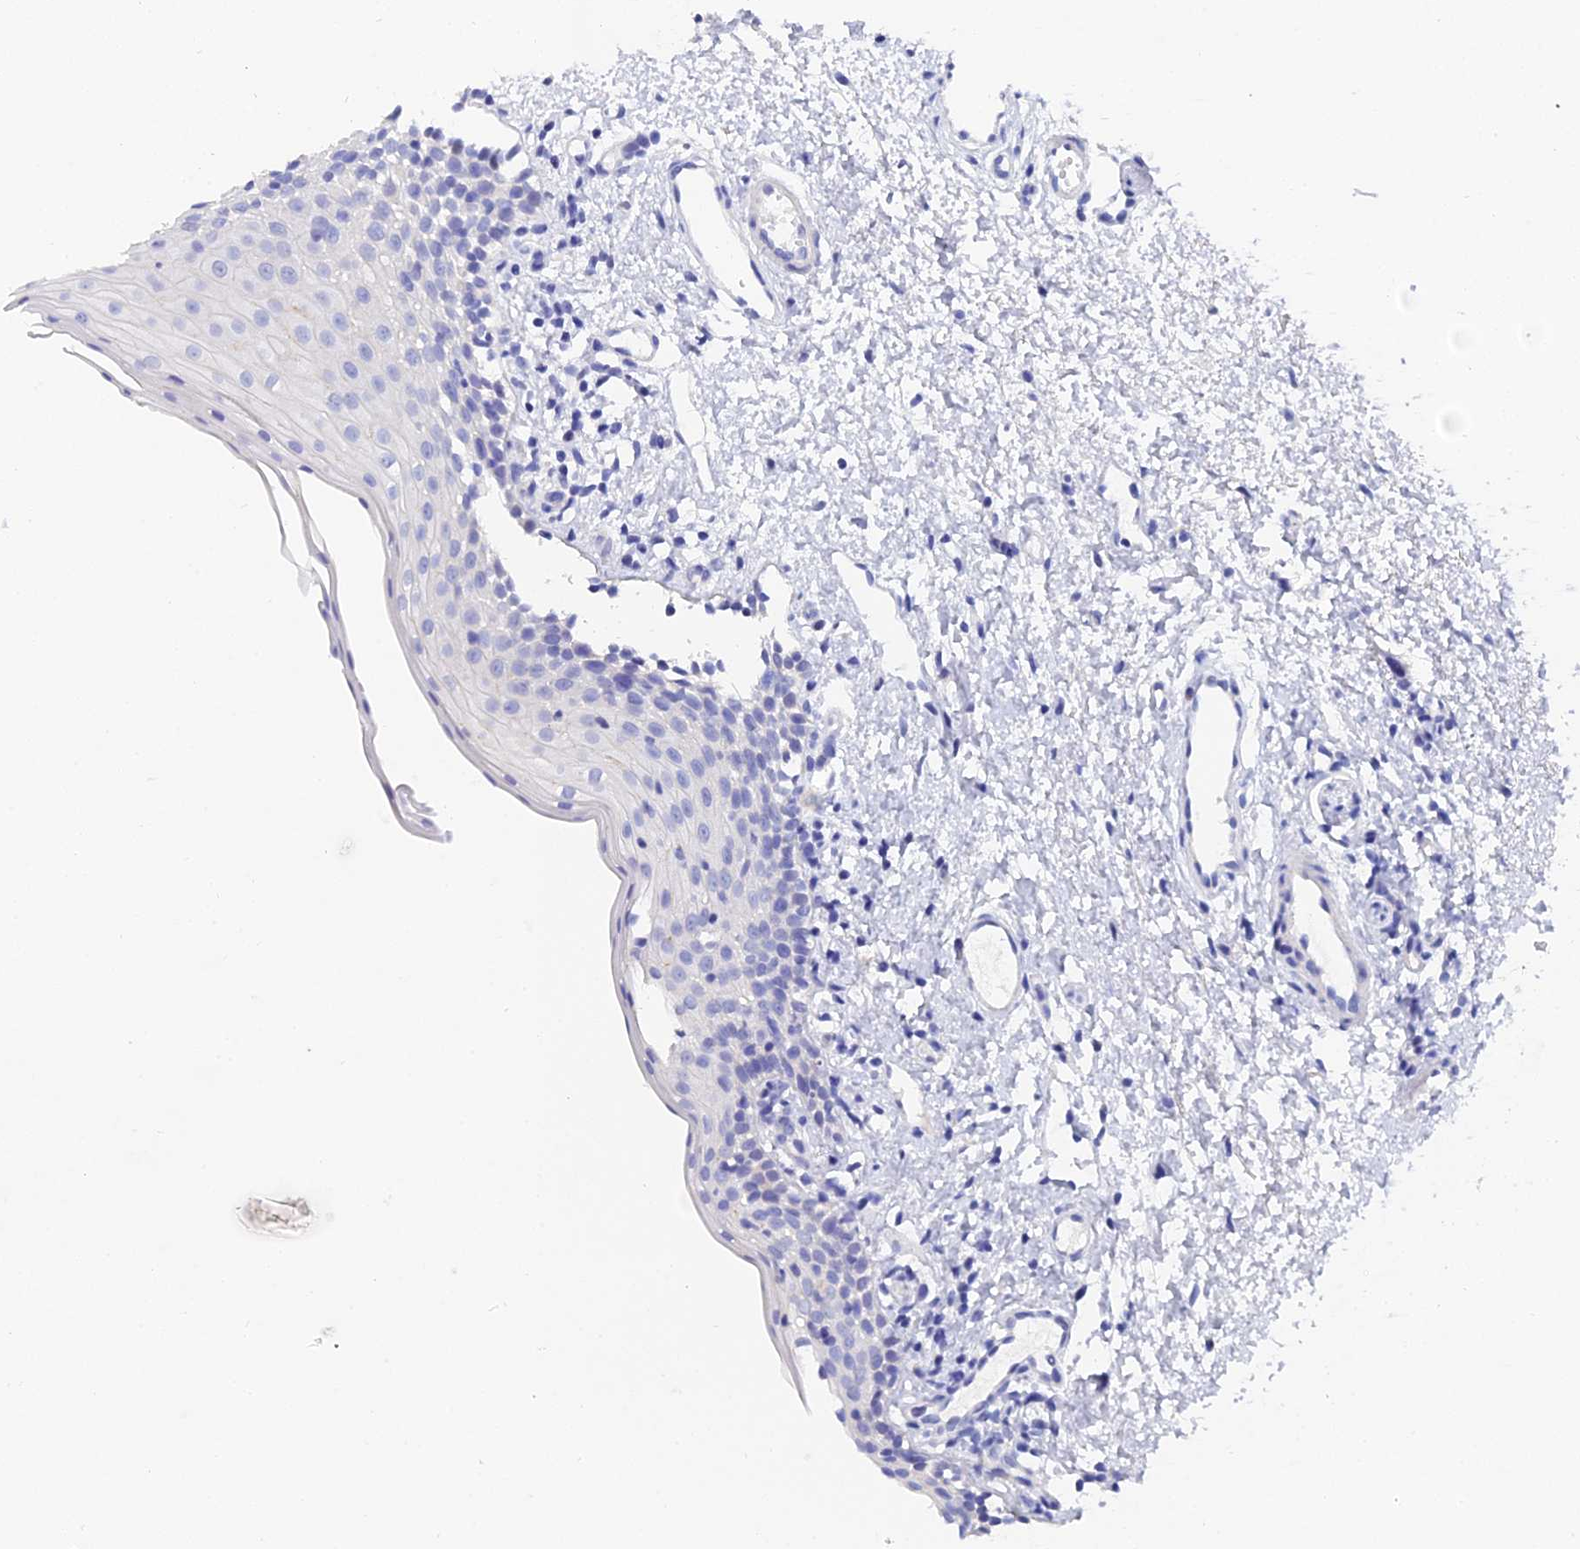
{"staining": {"intensity": "negative", "quantity": "none", "location": "none"}, "tissue": "oral mucosa", "cell_type": "Squamous epithelial cells", "image_type": "normal", "snomed": [{"axis": "morphology", "description": "Normal tissue, NOS"}, {"axis": "topography", "description": "Oral tissue"}], "caption": "A high-resolution photomicrograph shows immunohistochemistry staining of benign oral mucosa, which demonstrates no significant expression in squamous epithelial cells. Nuclei are stained in blue.", "gene": "OCM2", "patient": {"sex": "female", "age": 13}}